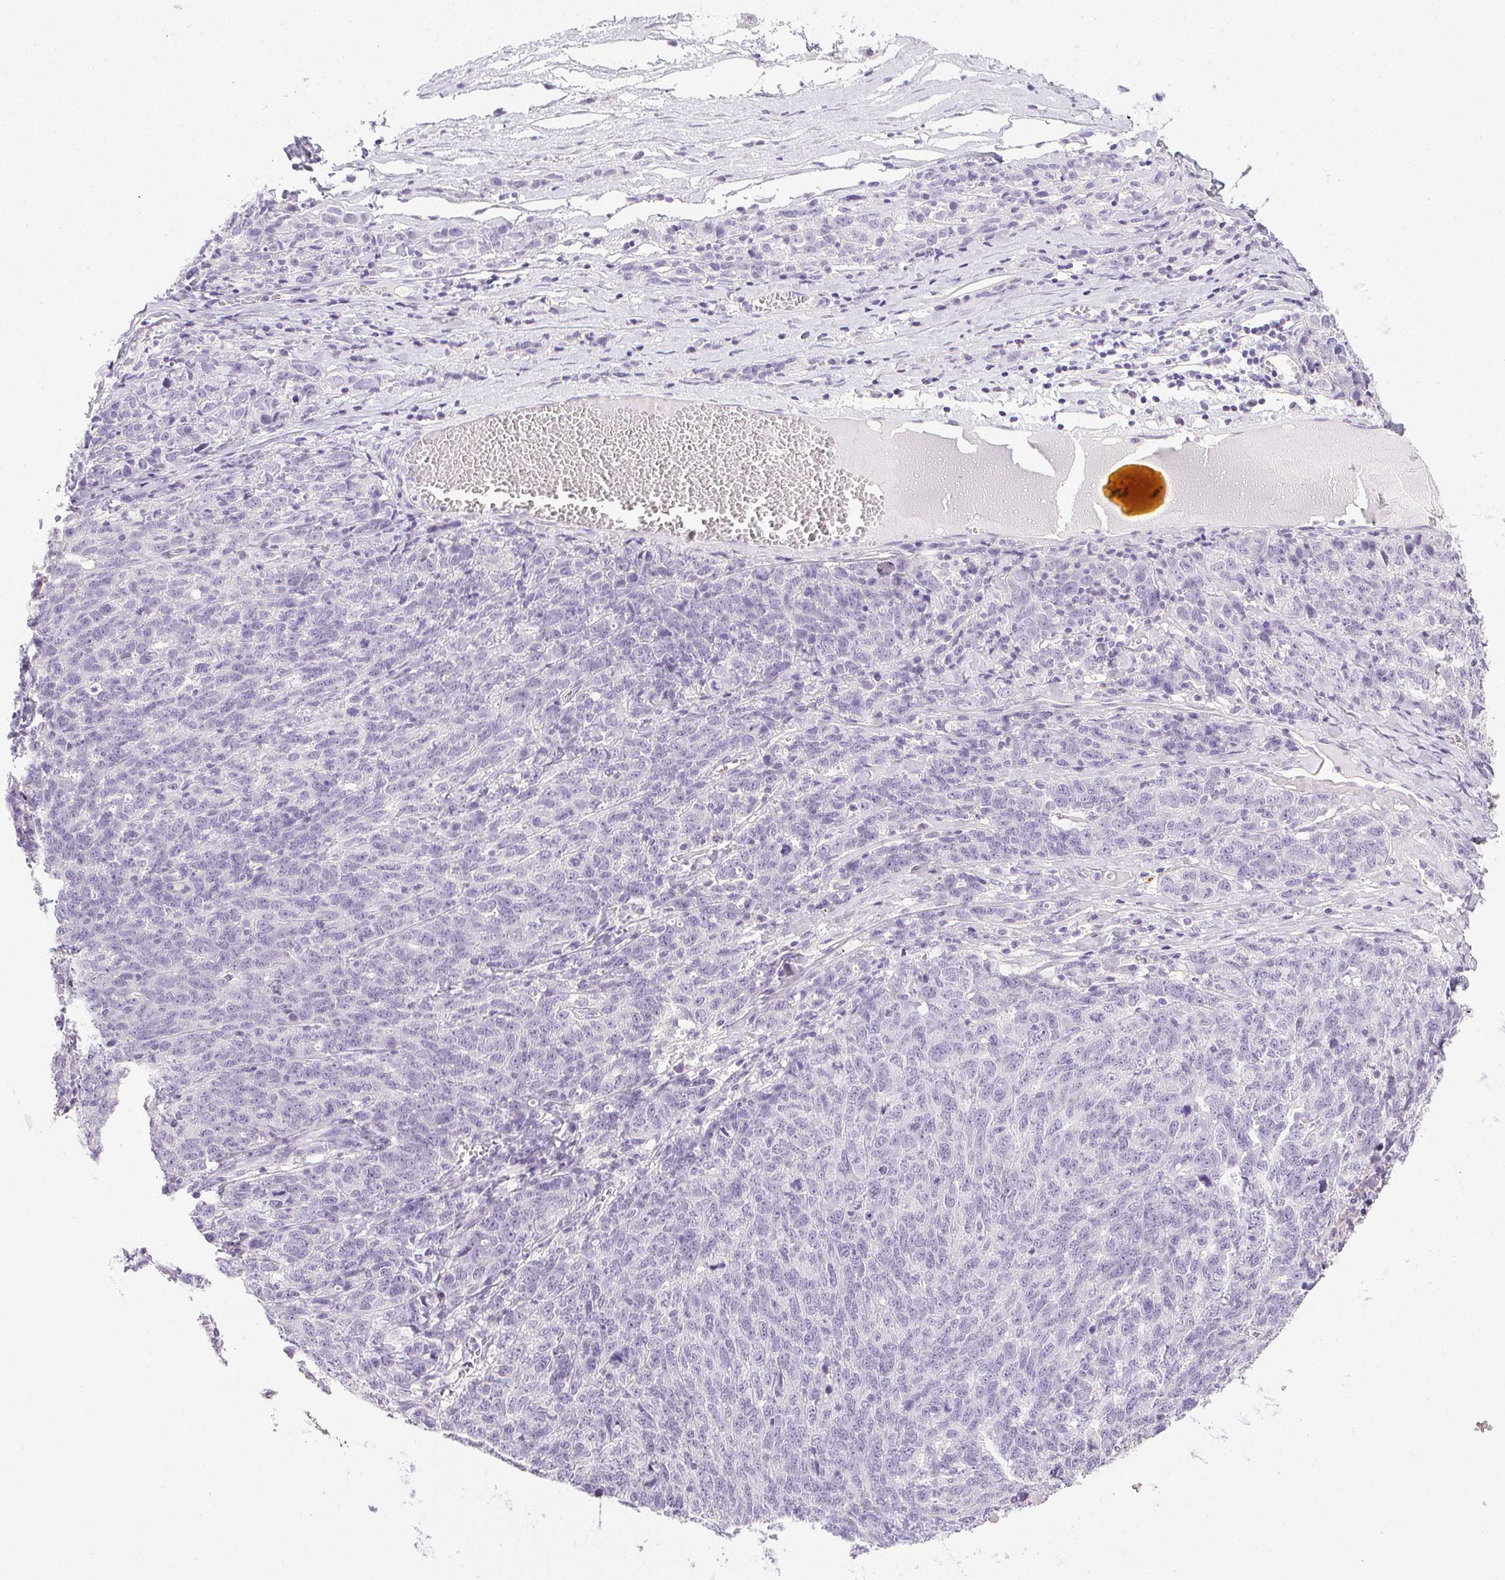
{"staining": {"intensity": "negative", "quantity": "none", "location": "none"}, "tissue": "ovarian cancer", "cell_type": "Tumor cells", "image_type": "cancer", "snomed": [{"axis": "morphology", "description": "Cystadenocarcinoma, serous, NOS"}, {"axis": "topography", "description": "Ovary"}], "caption": "High magnification brightfield microscopy of ovarian cancer stained with DAB (brown) and counterstained with hematoxylin (blue): tumor cells show no significant expression.", "gene": "PRL", "patient": {"sex": "female", "age": 71}}